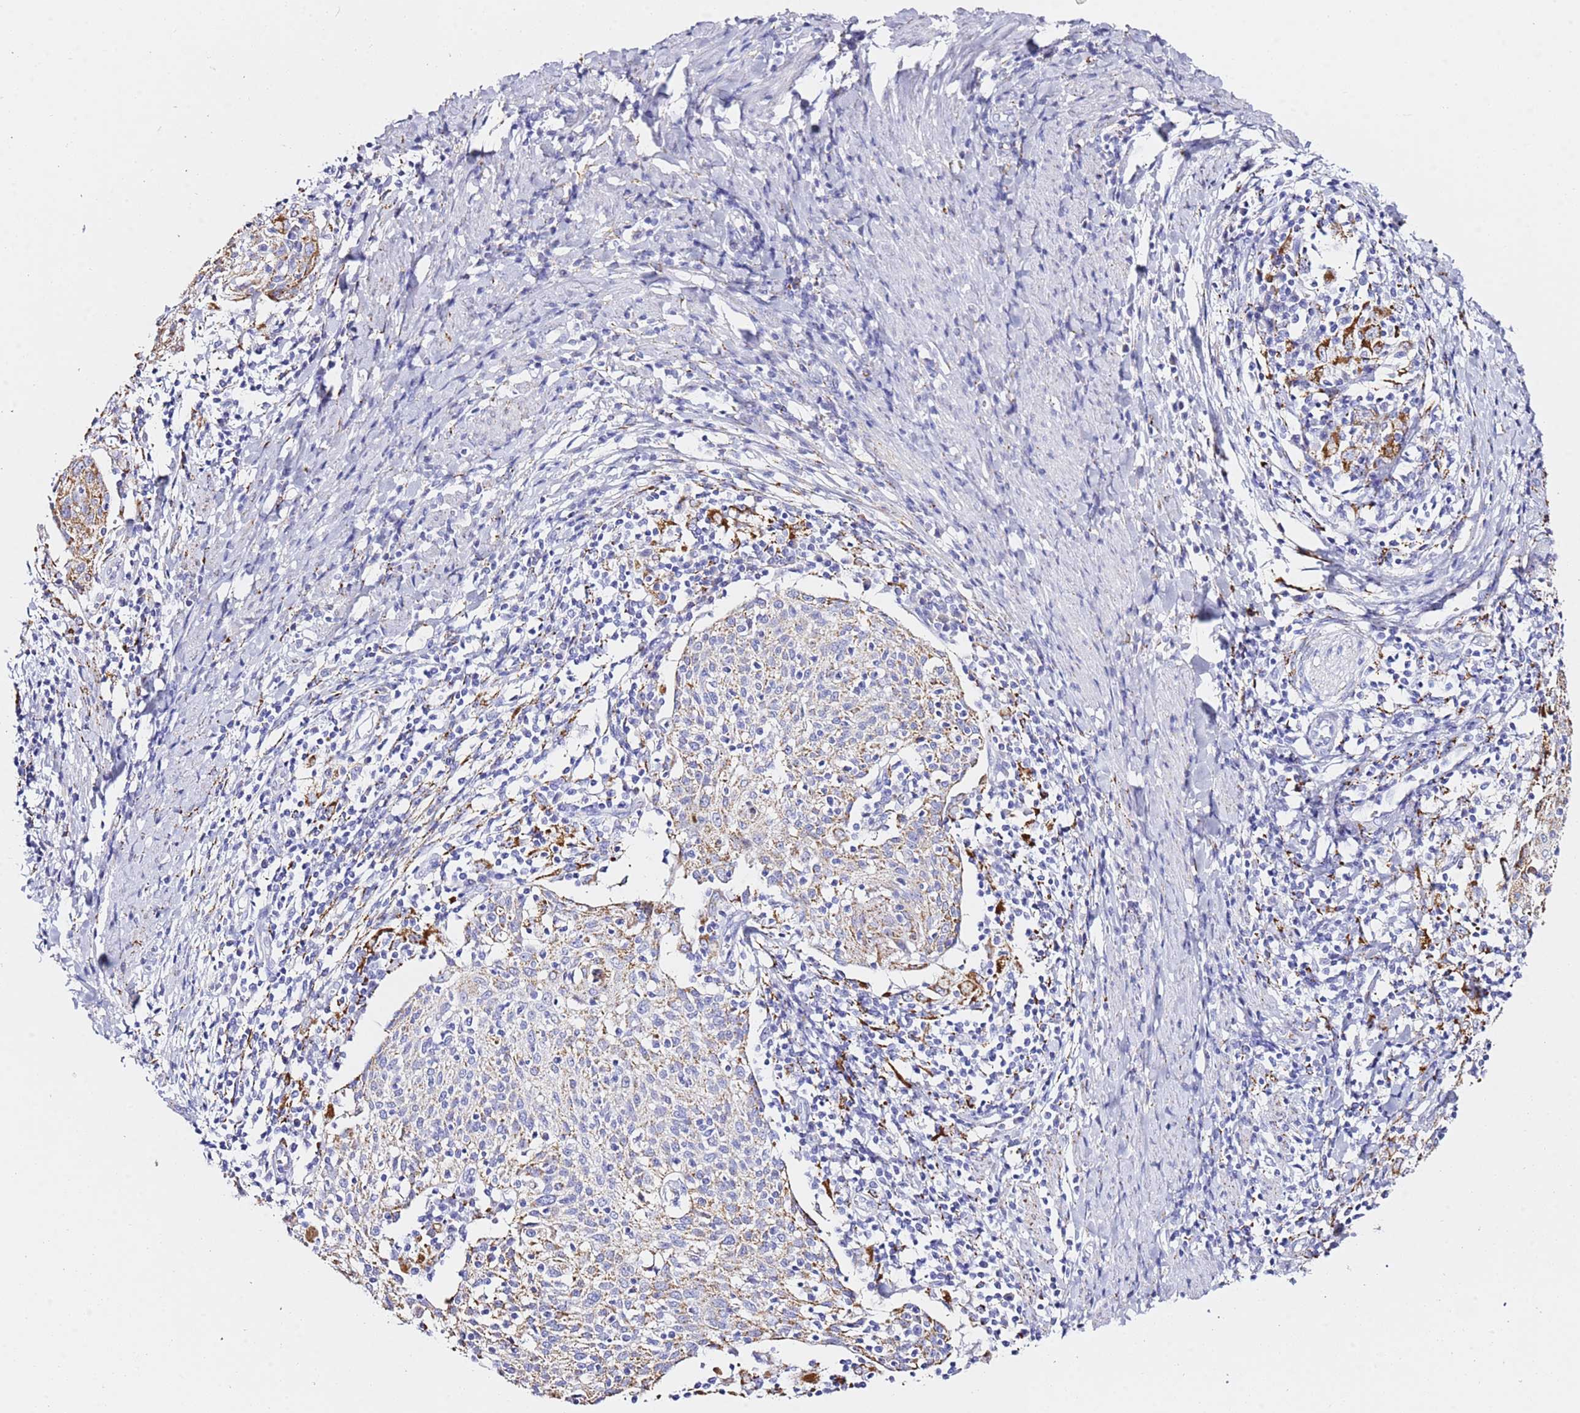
{"staining": {"intensity": "weak", "quantity": "<25%", "location": "cytoplasmic/membranous"}, "tissue": "cervical cancer", "cell_type": "Tumor cells", "image_type": "cancer", "snomed": [{"axis": "morphology", "description": "Squamous cell carcinoma, NOS"}, {"axis": "topography", "description": "Cervix"}], "caption": "IHC image of cervical squamous cell carcinoma stained for a protein (brown), which reveals no expression in tumor cells.", "gene": "PTBP2", "patient": {"sex": "female", "age": 52}}